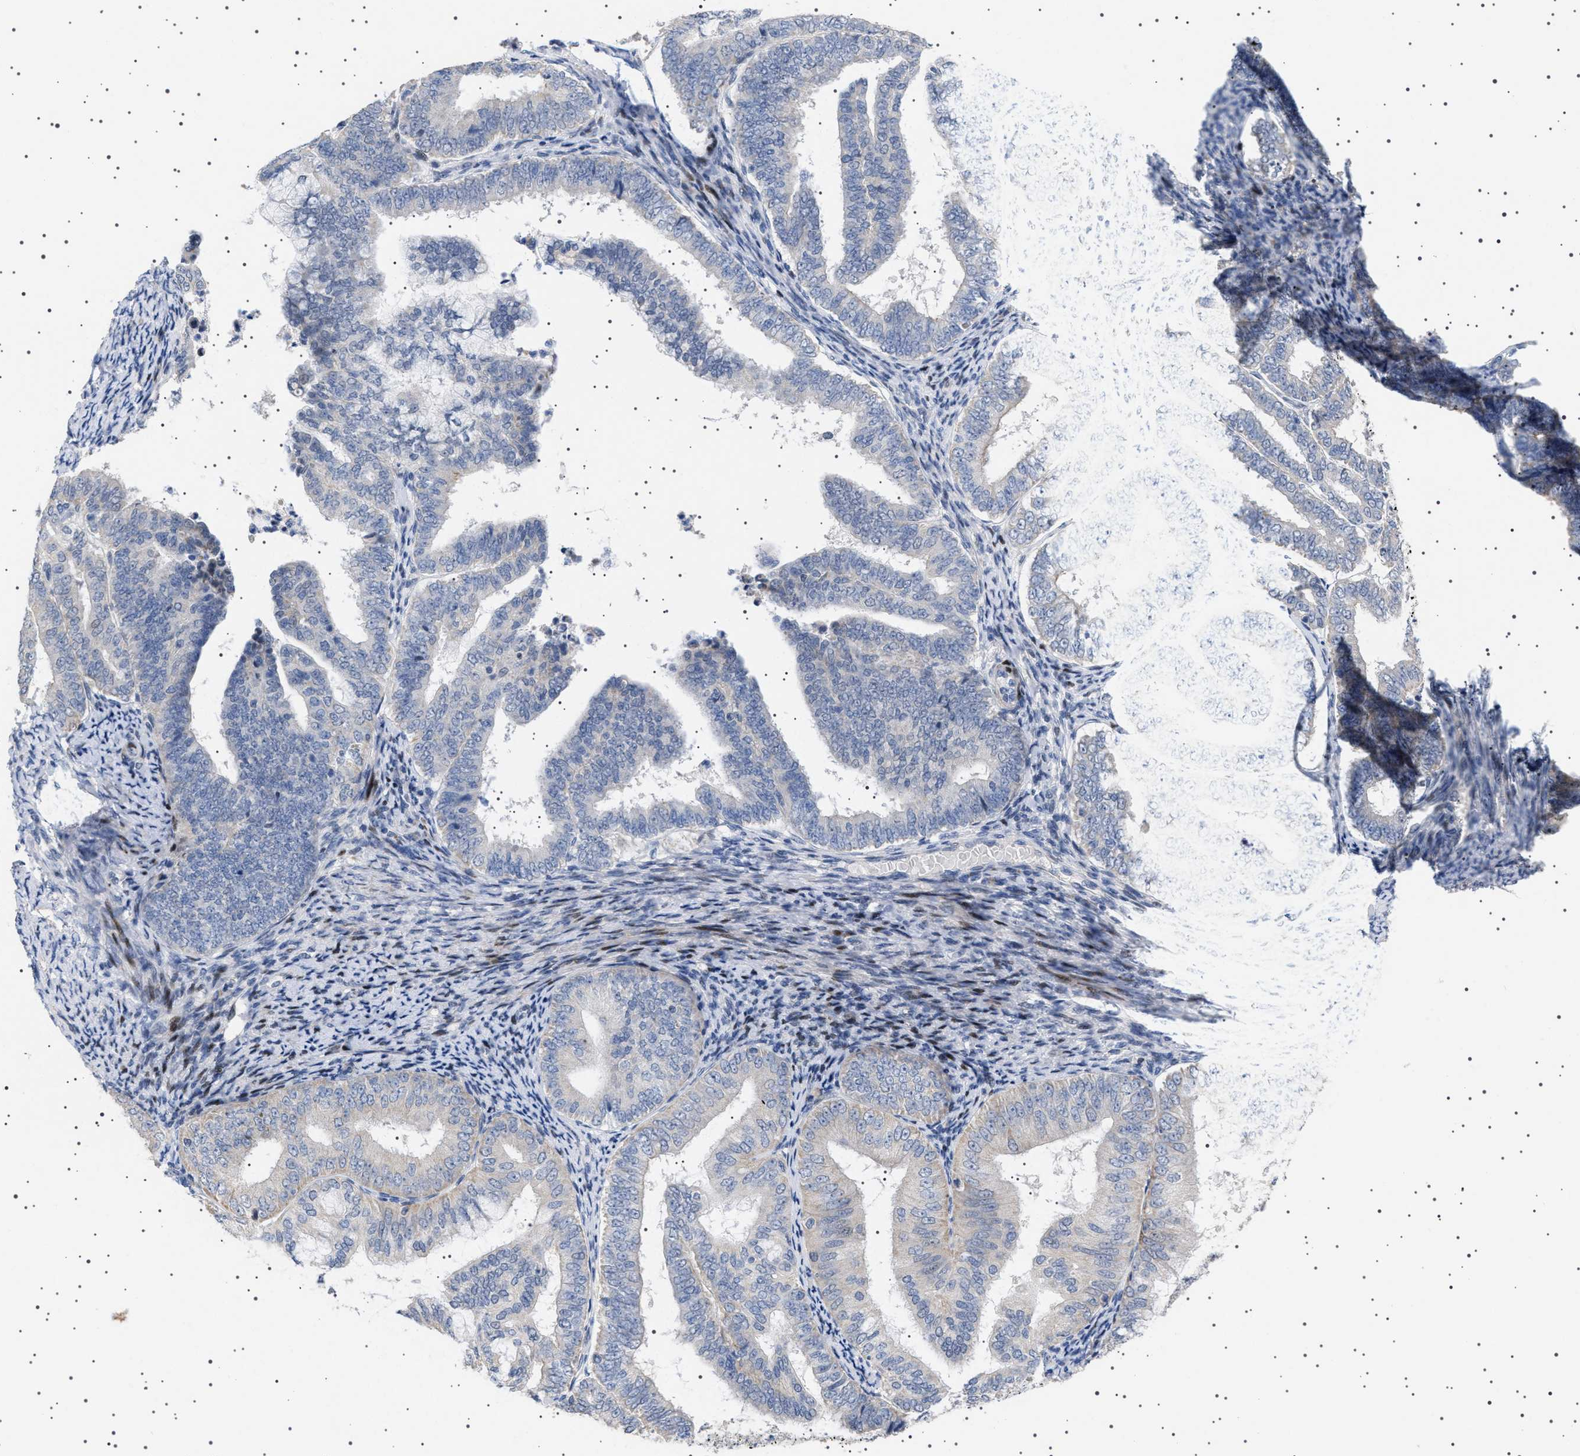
{"staining": {"intensity": "weak", "quantity": "<25%", "location": "cytoplasmic/membranous"}, "tissue": "endometrial cancer", "cell_type": "Tumor cells", "image_type": "cancer", "snomed": [{"axis": "morphology", "description": "Adenocarcinoma, NOS"}, {"axis": "topography", "description": "Endometrium"}], "caption": "A high-resolution micrograph shows IHC staining of endometrial cancer (adenocarcinoma), which shows no significant positivity in tumor cells.", "gene": "HTR1A", "patient": {"sex": "female", "age": 63}}